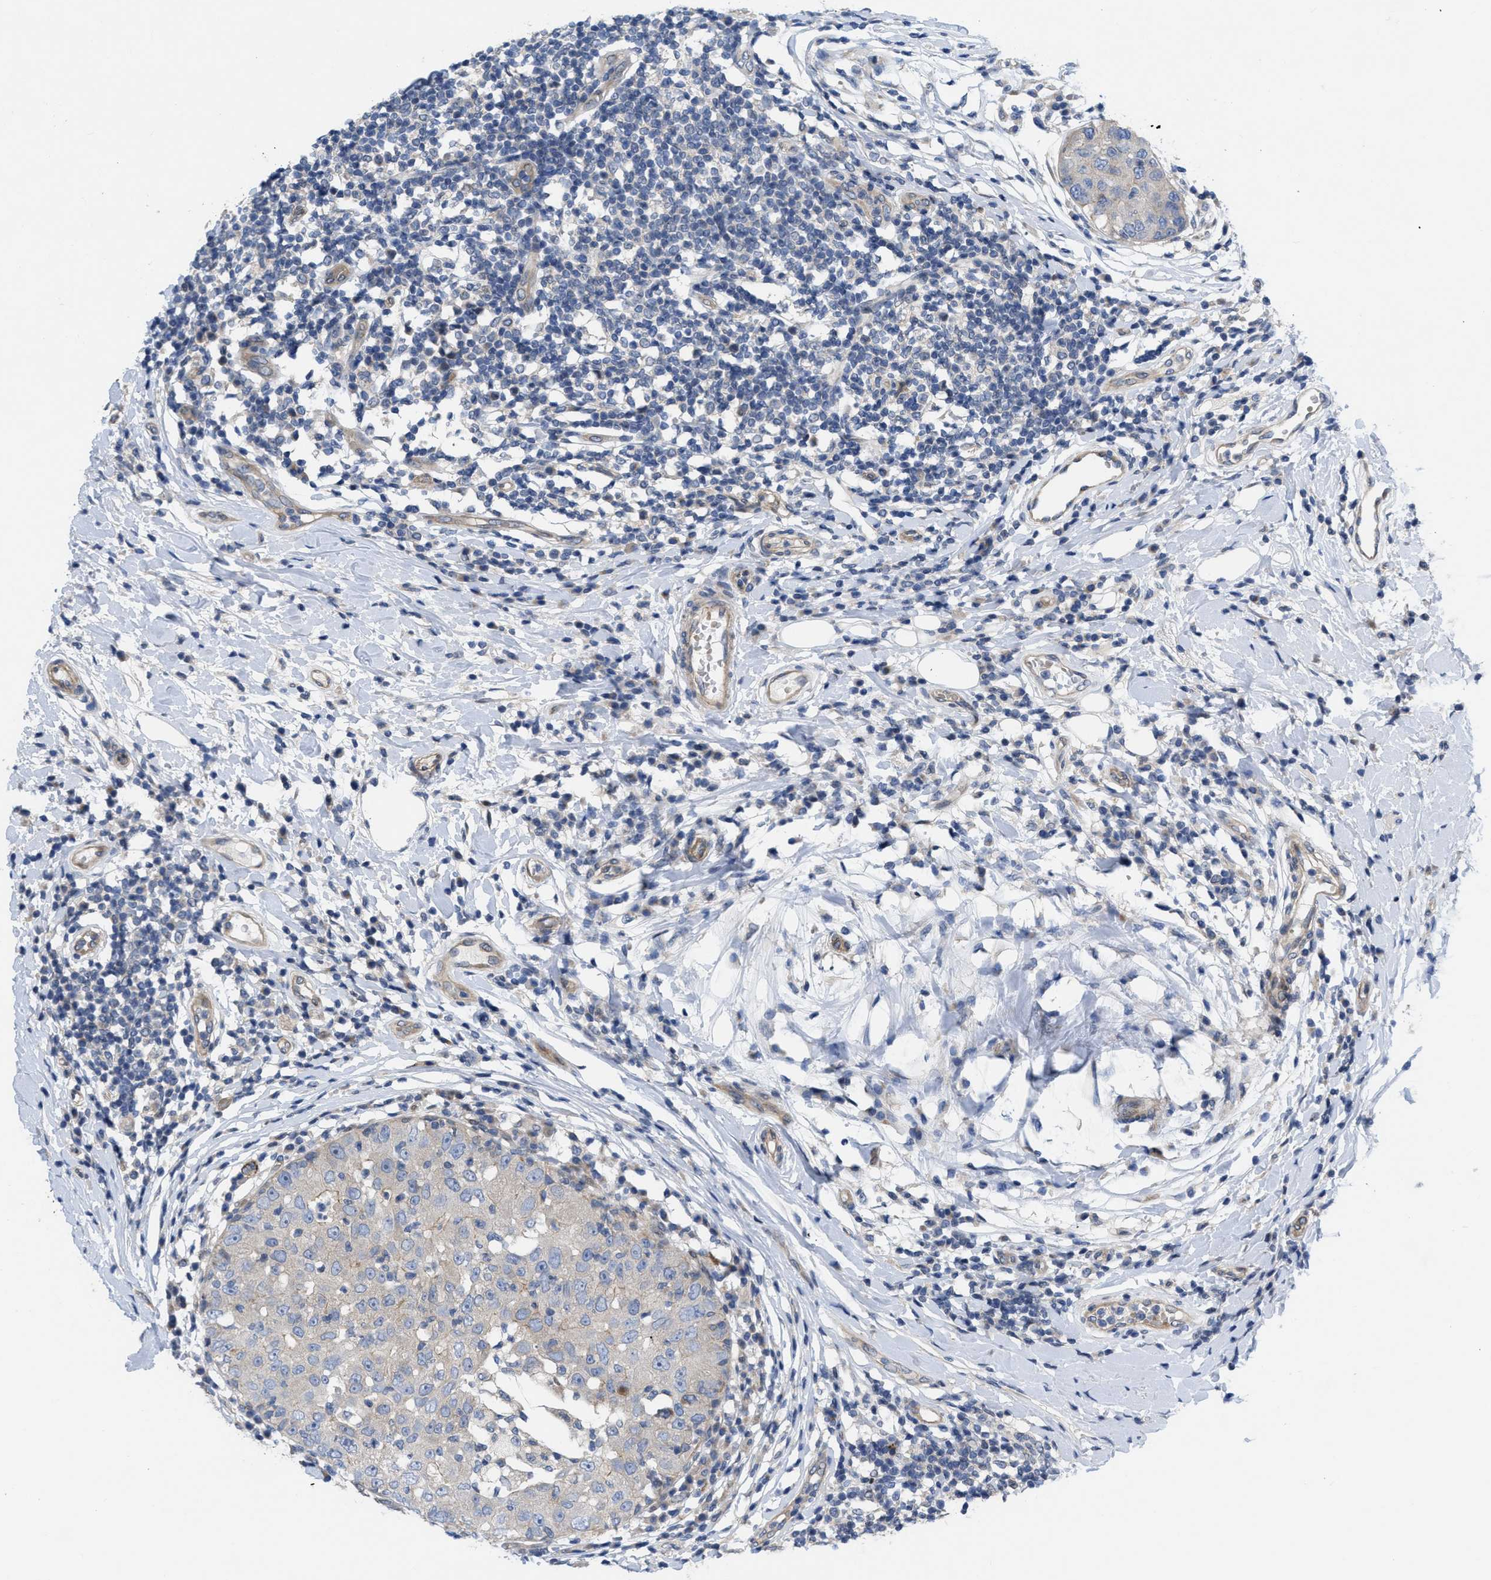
{"staining": {"intensity": "negative", "quantity": "none", "location": "none"}, "tissue": "breast cancer", "cell_type": "Tumor cells", "image_type": "cancer", "snomed": [{"axis": "morphology", "description": "Duct carcinoma"}, {"axis": "topography", "description": "Breast"}], "caption": "DAB (3,3'-diaminobenzidine) immunohistochemical staining of intraductal carcinoma (breast) displays no significant positivity in tumor cells.", "gene": "NDEL1", "patient": {"sex": "female", "age": 27}}